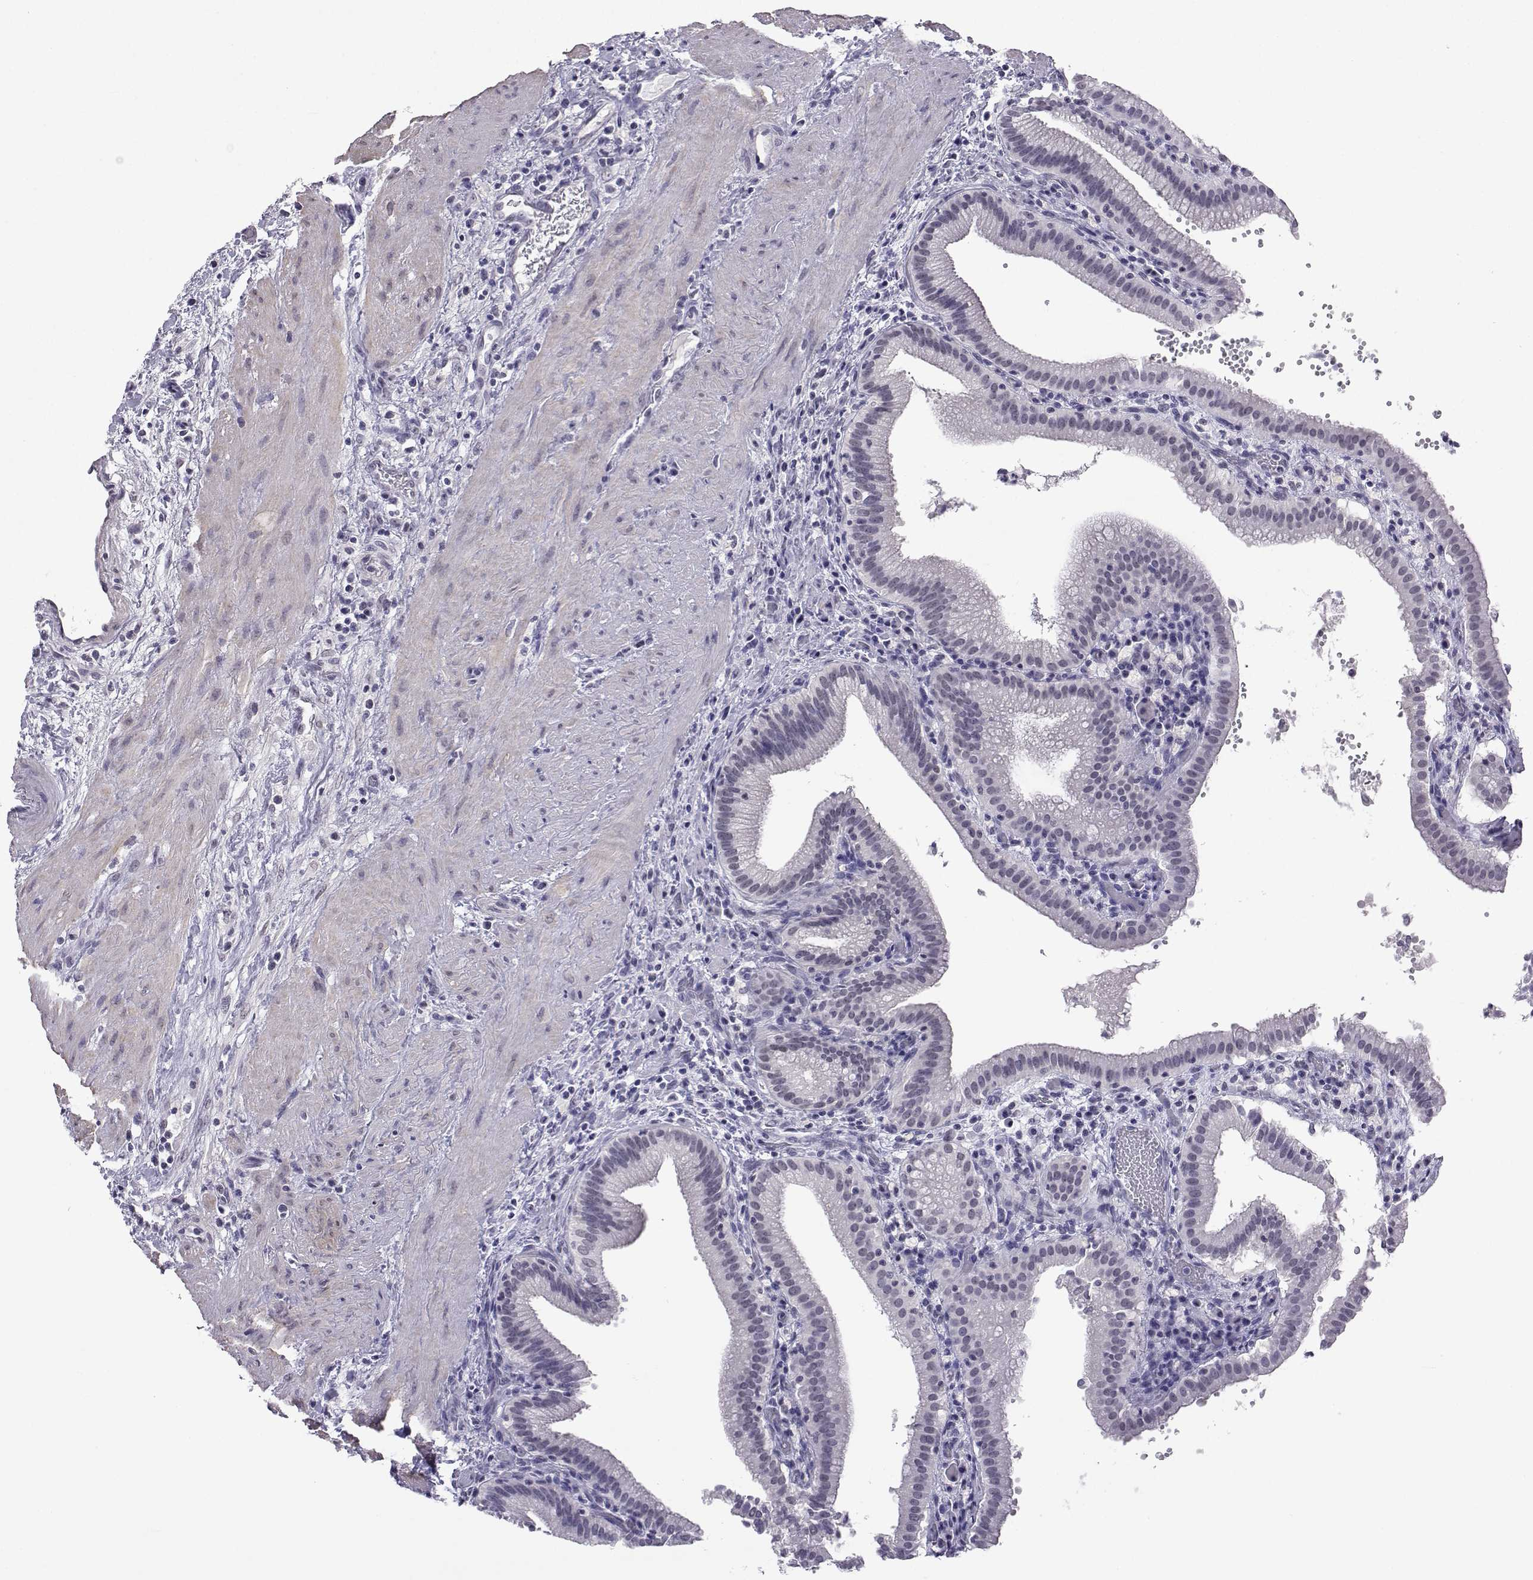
{"staining": {"intensity": "negative", "quantity": "none", "location": "none"}, "tissue": "gallbladder", "cell_type": "Glandular cells", "image_type": "normal", "snomed": [{"axis": "morphology", "description": "Normal tissue, NOS"}, {"axis": "topography", "description": "Gallbladder"}], "caption": "This is a image of immunohistochemistry staining of unremarkable gallbladder, which shows no staining in glandular cells.", "gene": "MED26", "patient": {"sex": "male", "age": 42}}